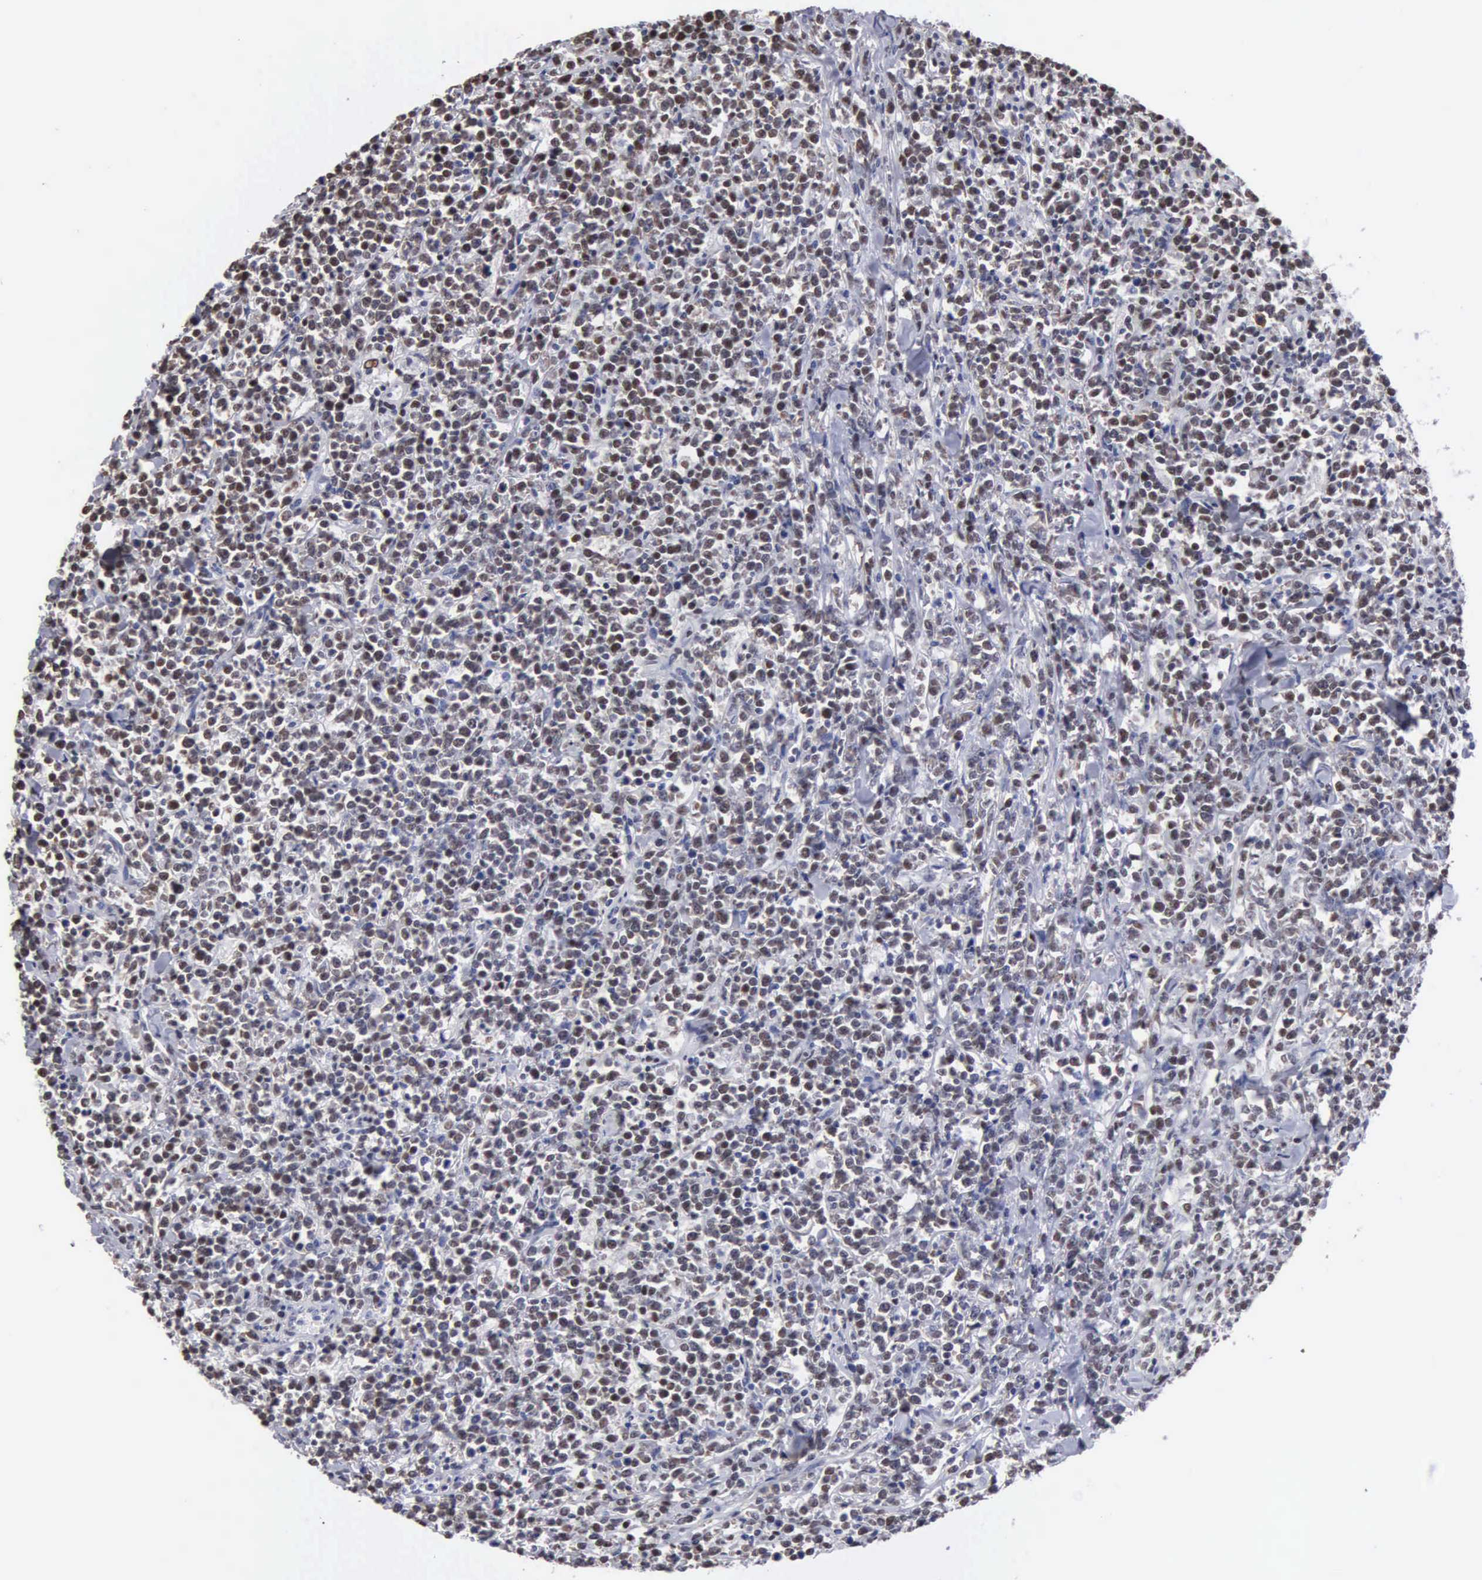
{"staining": {"intensity": "weak", "quantity": ">75%", "location": "nuclear"}, "tissue": "lymphoma", "cell_type": "Tumor cells", "image_type": "cancer", "snomed": [{"axis": "morphology", "description": "Malignant lymphoma, non-Hodgkin's type, High grade"}, {"axis": "topography", "description": "Small intestine"}, {"axis": "topography", "description": "Colon"}], "caption": "A brown stain shows weak nuclear staining of a protein in human high-grade malignant lymphoma, non-Hodgkin's type tumor cells.", "gene": "CCNG1", "patient": {"sex": "male", "age": 8}}